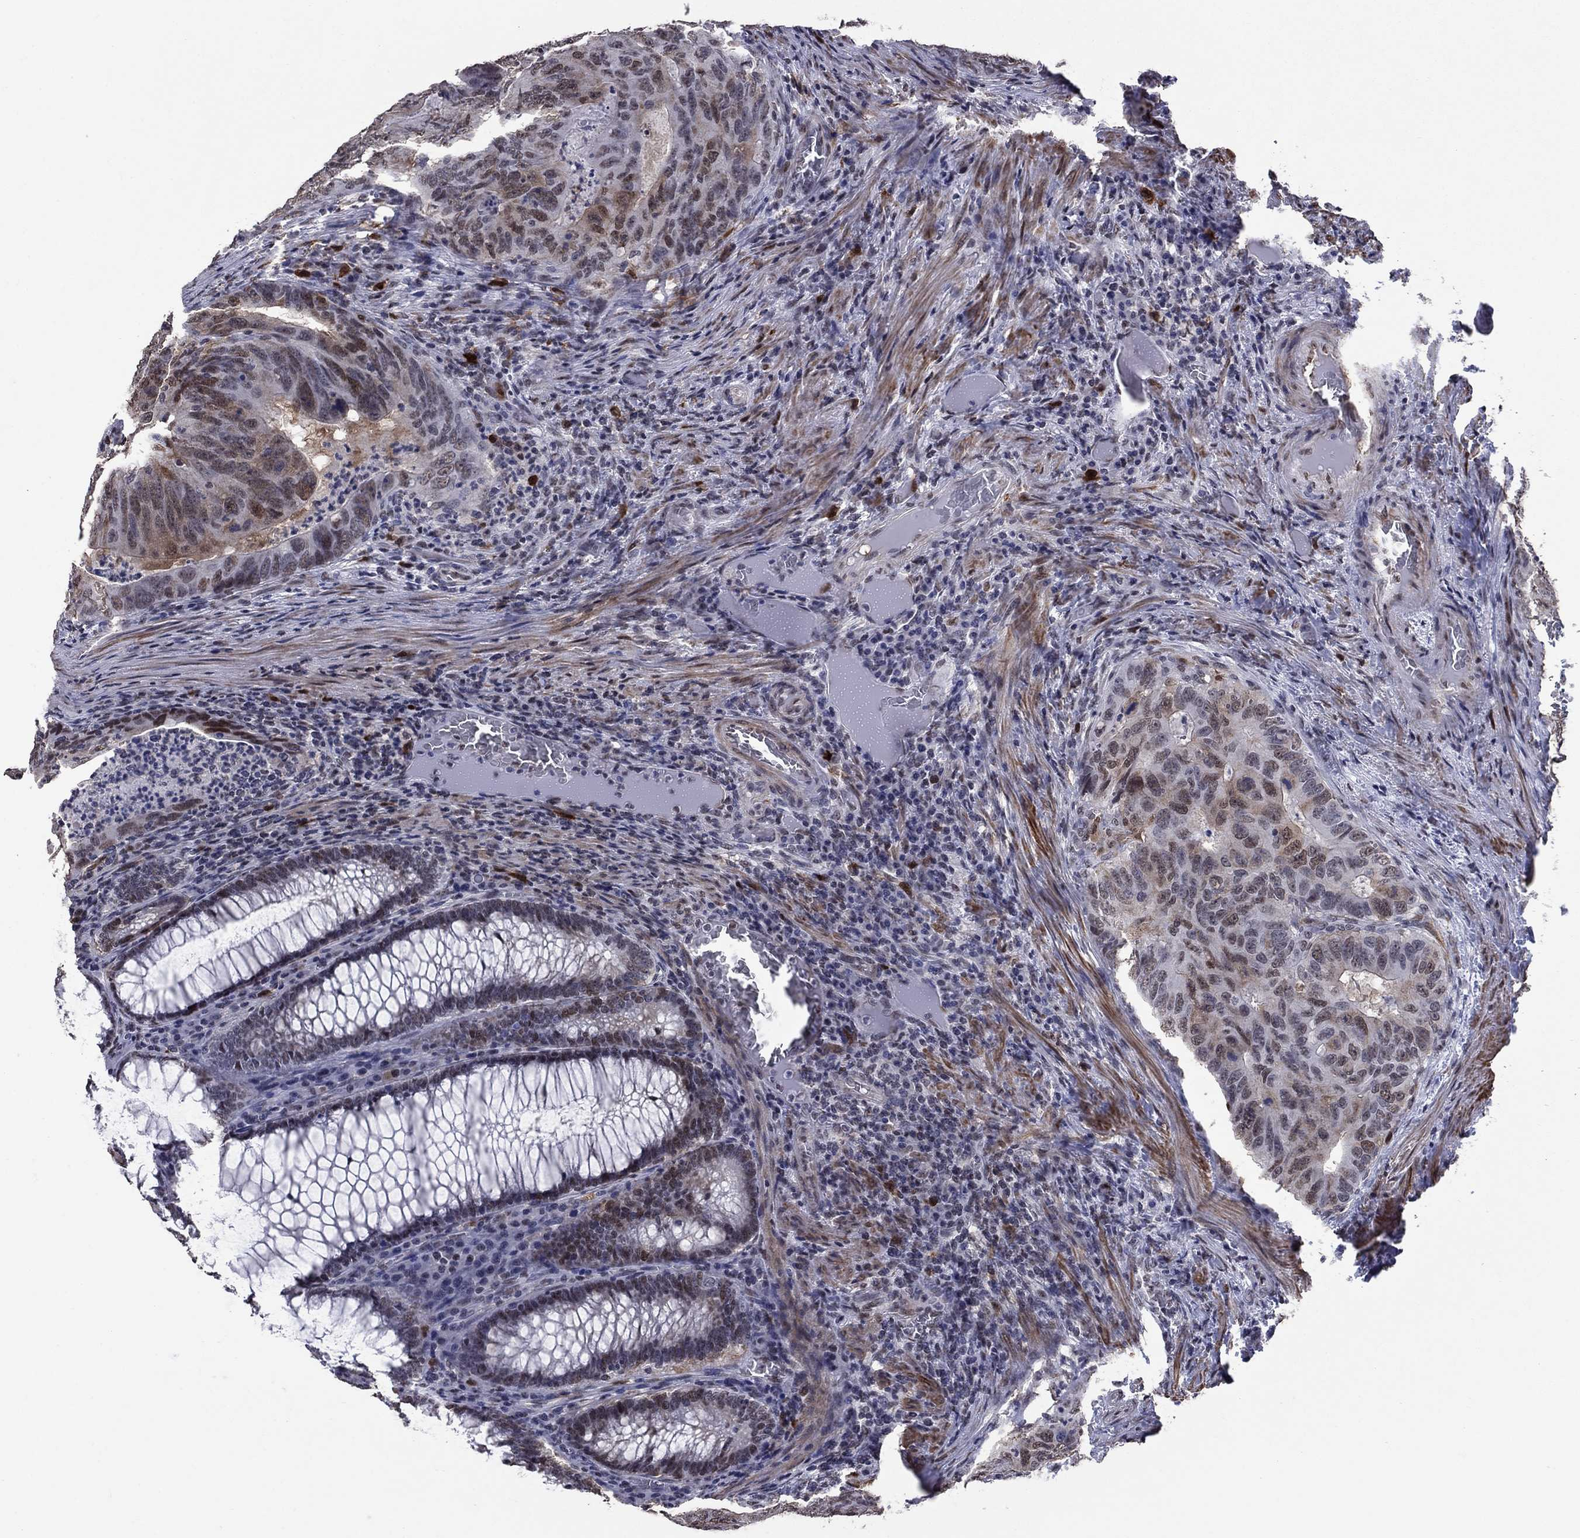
{"staining": {"intensity": "moderate", "quantity": "<25%", "location": "nuclear"}, "tissue": "colorectal cancer", "cell_type": "Tumor cells", "image_type": "cancer", "snomed": [{"axis": "morphology", "description": "Adenocarcinoma, NOS"}, {"axis": "topography", "description": "Colon"}], "caption": "Adenocarcinoma (colorectal) tissue exhibits moderate nuclear staining in about <25% of tumor cells, visualized by immunohistochemistry.", "gene": "TYMS", "patient": {"sex": "male", "age": 79}}